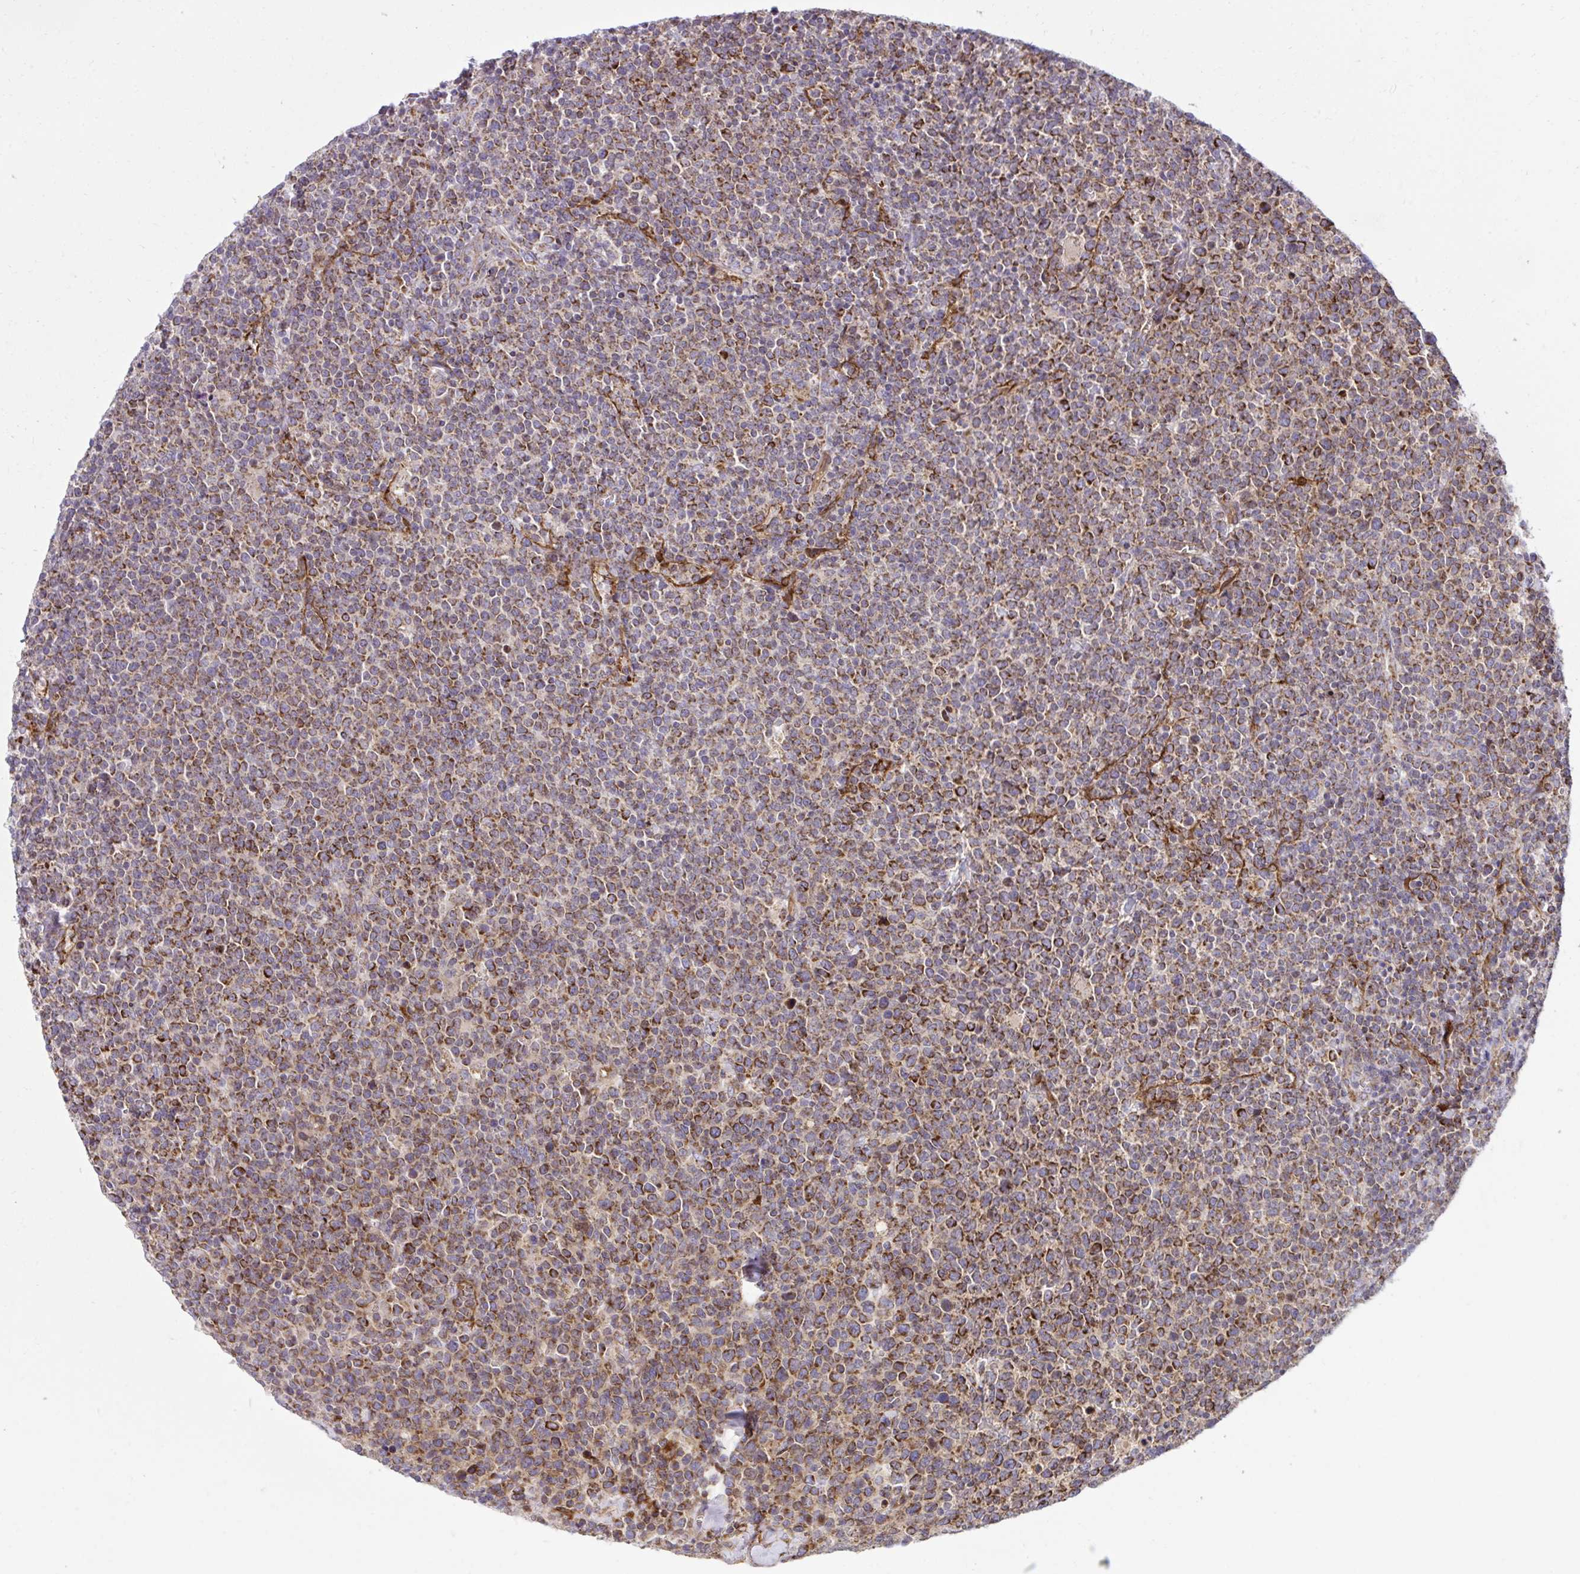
{"staining": {"intensity": "strong", "quantity": "25%-75%", "location": "cytoplasmic/membranous"}, "tissue": "lymphoma", "cell_type": "Tumor cells", "image_type": "cancer", "snomed": [{"axis": "morphology", "description": "Malignant lymphoma, non-Hodgkin's type, High grade"}, {"axis": "topography", "description": "Lymph node"}], "caption": "Protein staining of lymphoma tissue exhibits strong cytoplasmic/membranous staining in approximately 25%-75% of tumor cells.", "gene": "LIMS1", "patient": {"sex": "male", "age": 61}}